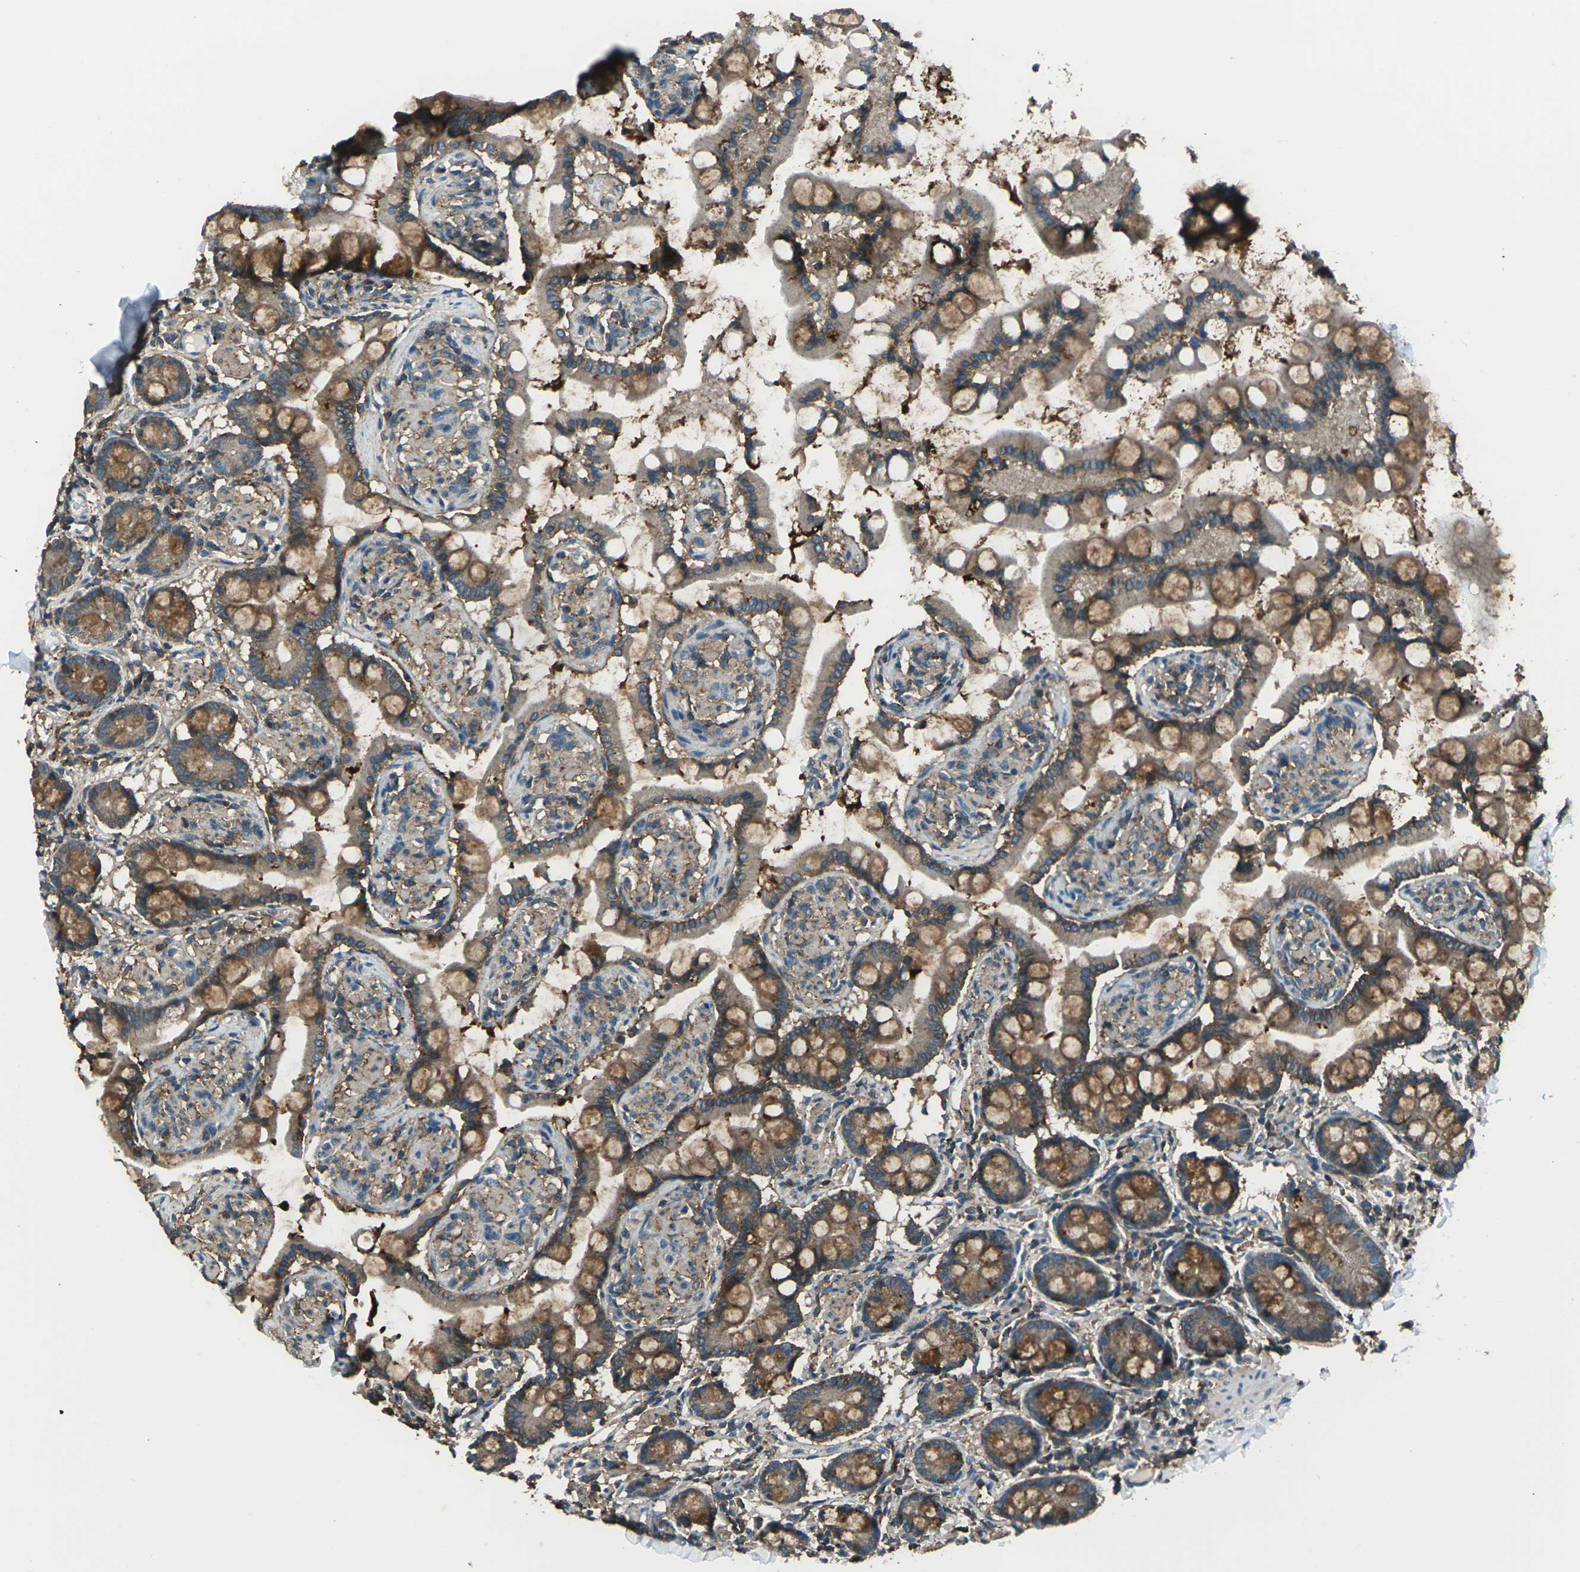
{"staining": {"intensity": "strong", "quantity": "25%-75%", "location": "cytoplasmic/membranous"}, "tissue": "small intestine", "cell_type": "Glandular cells", "image_type": "normal", "snomed": [{"axis": "morphology", "description": "Normal tissue, NOS"}, {"axis": "topography", "description": "Small intestine"}], "caption": "Strong cytoplasmic/membranous positivity is identified in about 25%-75% of glandular cells in benign small intestine. (DAB IHC, brown staining for protein, blue staining for nuclei).", "gene": "CMTM4", "patient": {"sex": "male", "age": 41}}